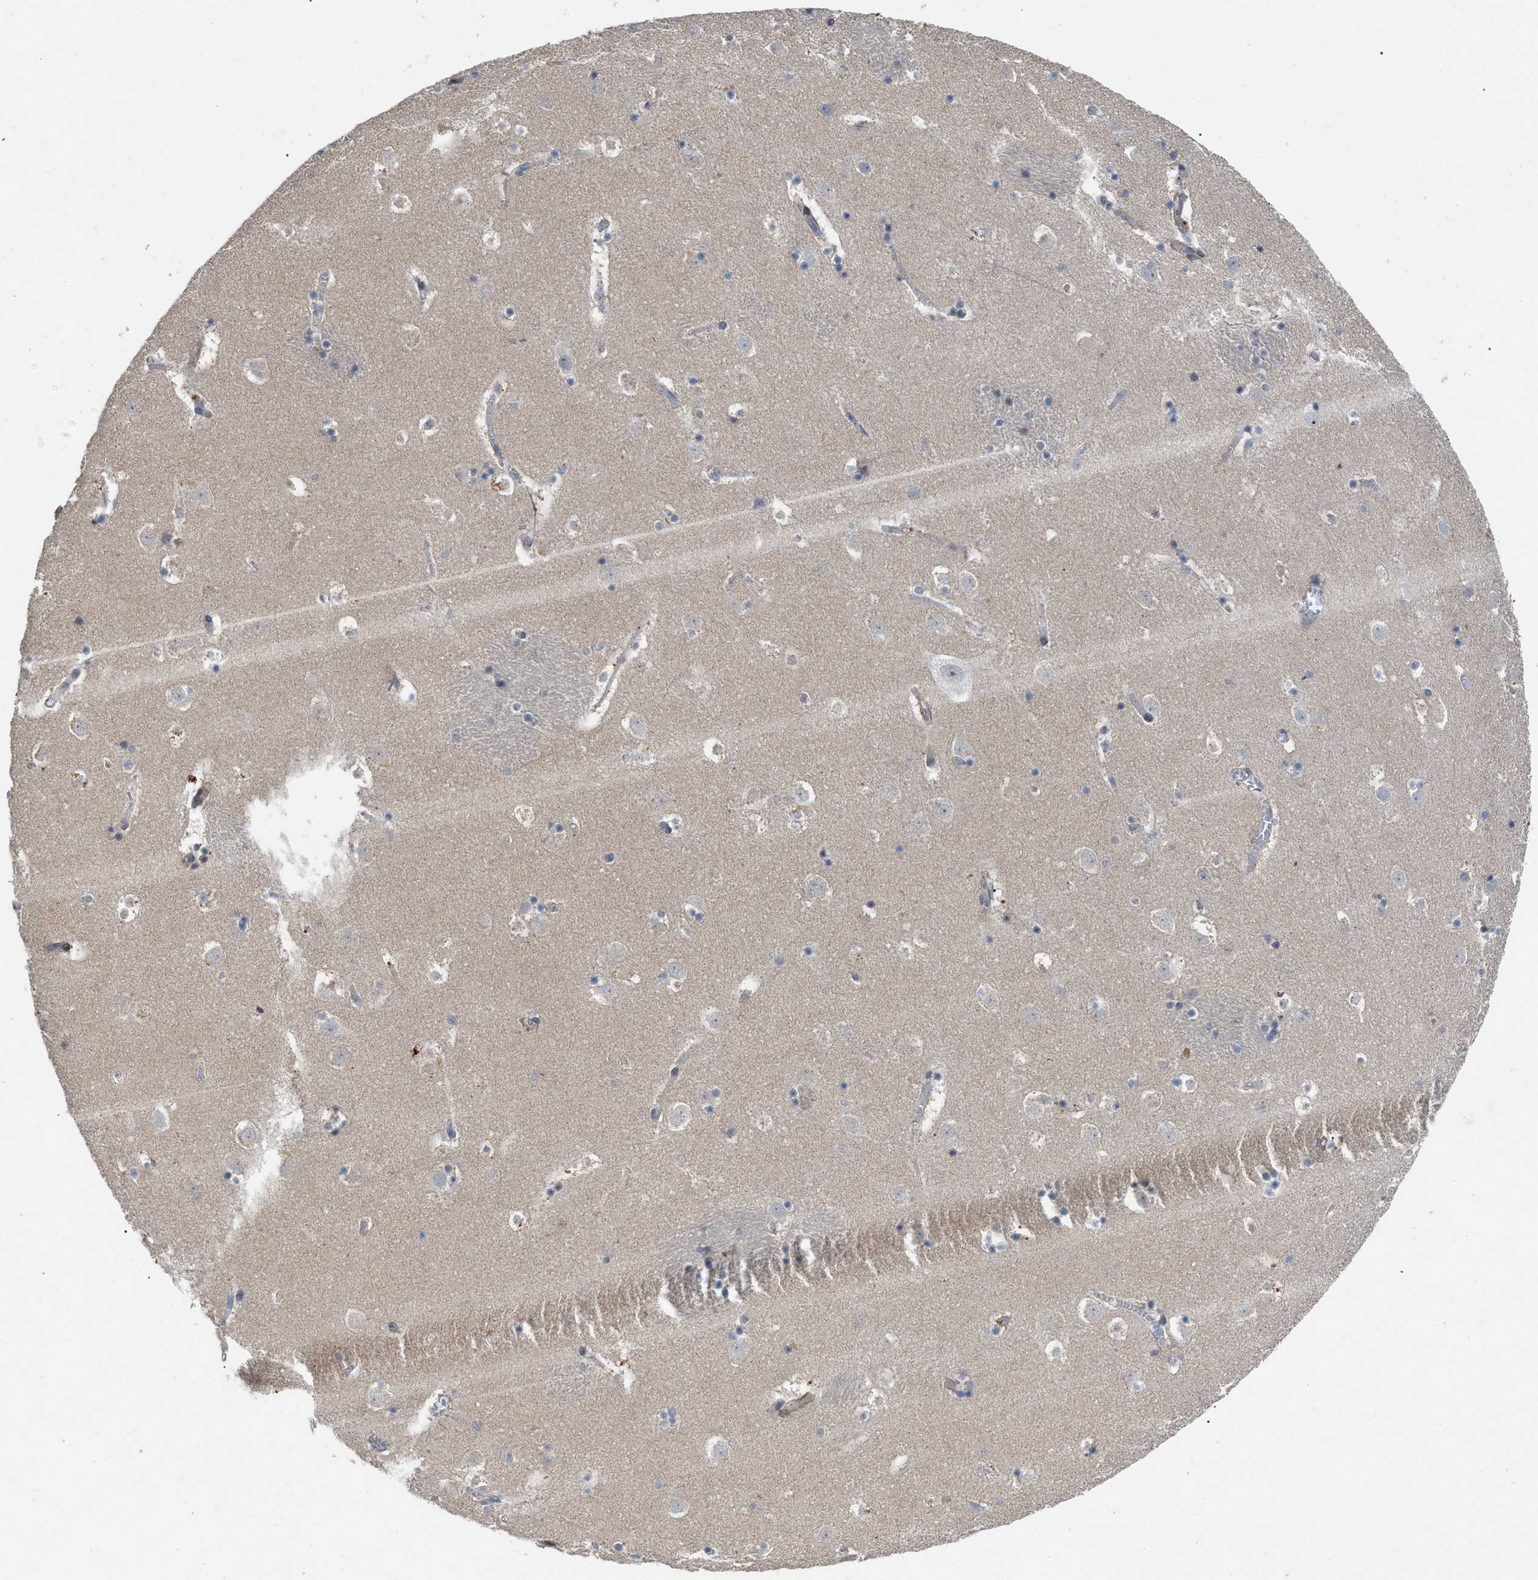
{"staining": {"intensity": "moderate", "quantity": "<25%", "location": "cytoplasmic/membranous"}, "tissue": "caudate", "cell_type": "Glial cells", "image_type": "normal", "snomed": [{"axis": "morphology", "description": "Normal tissue, NOS"}, {"axis": "topography", "description": "Lateral ventricle wall"}], "caption": "Protein expression analysis of unremarkable human caudate reveals moderate cytoplasmic/membranous staining in approximately <25% of glial cells.", "gene": "ST6GALNAC6", "patient": {"sex": "male", "age": 45}}